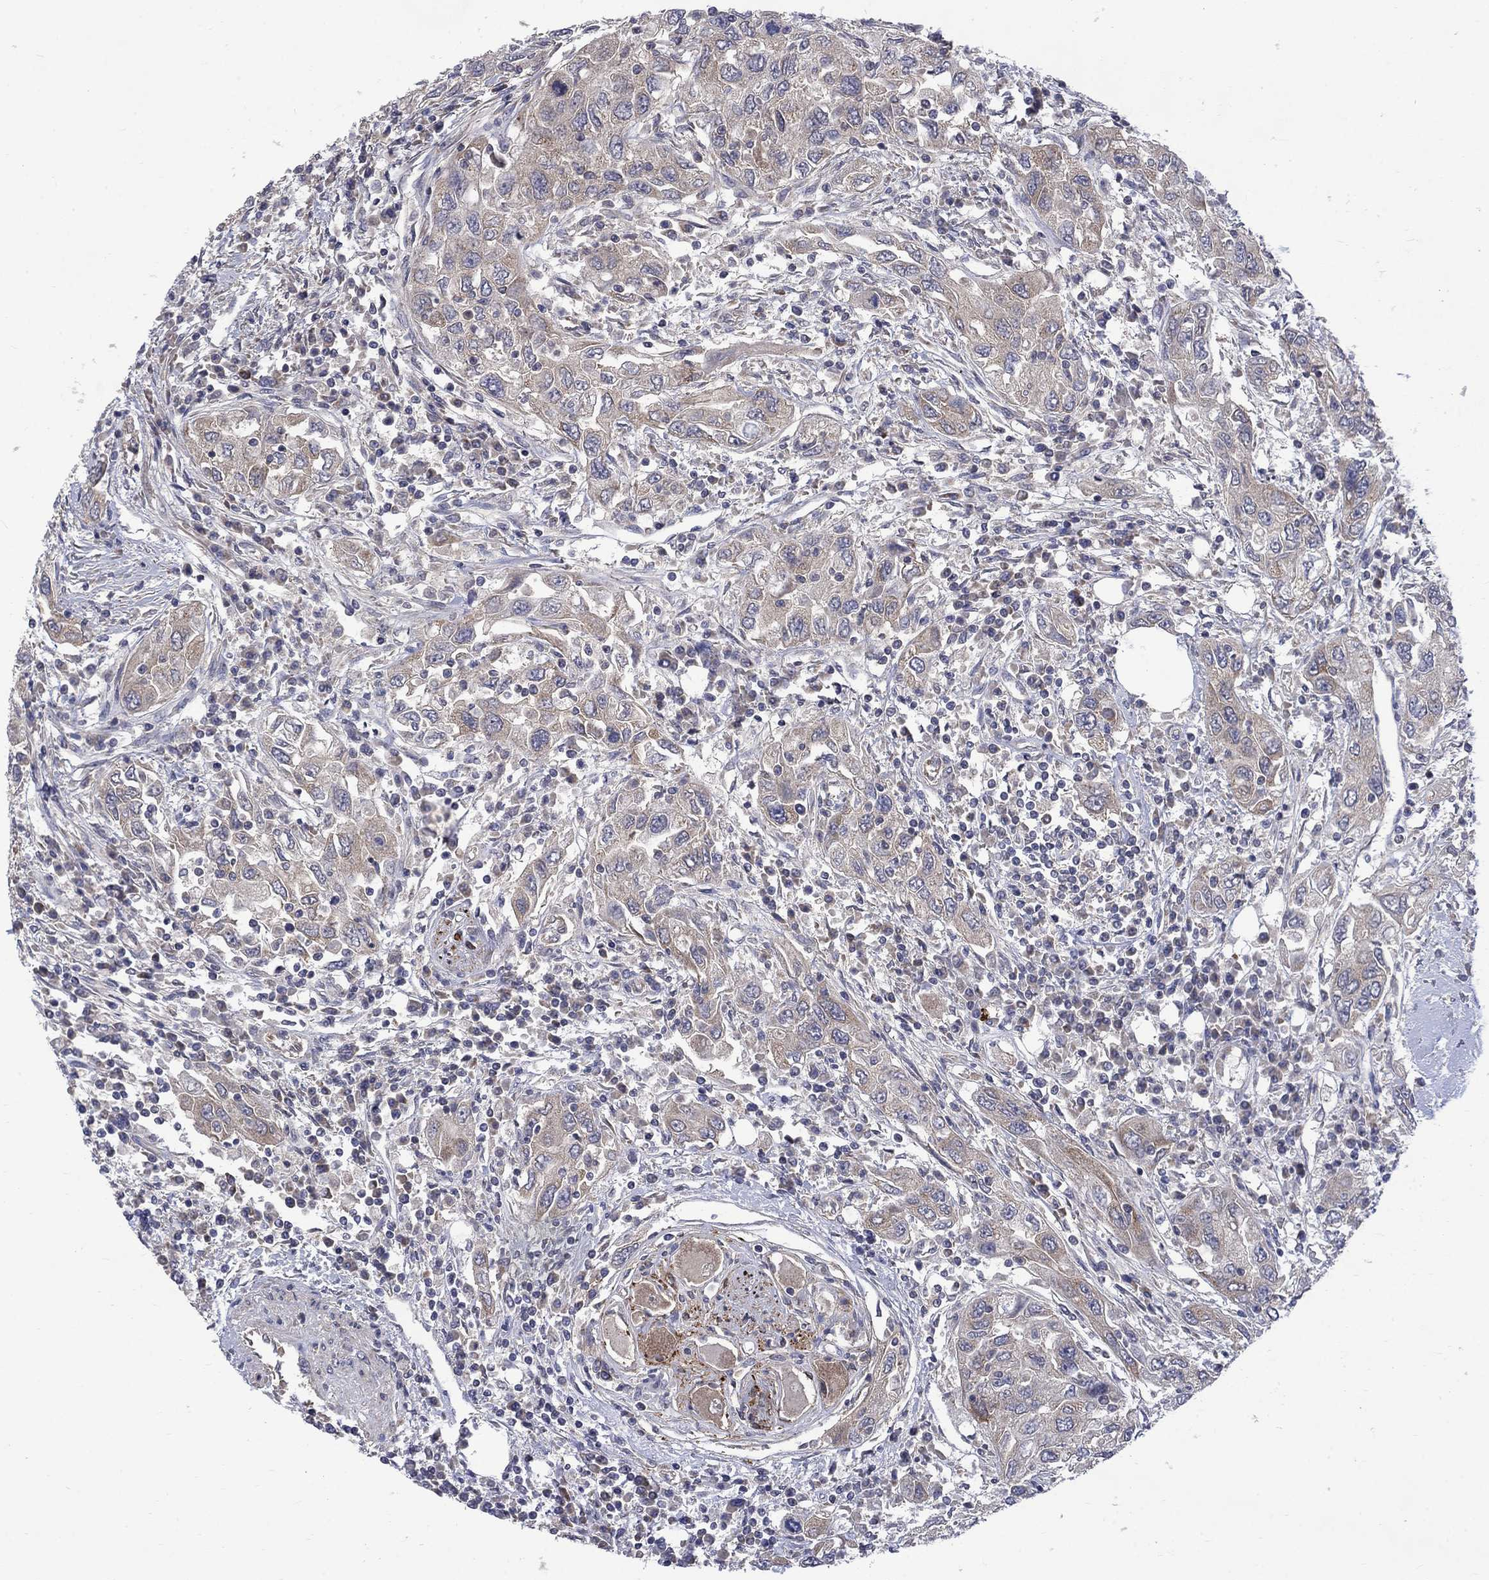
{"staining": {"intensity": "weak", "quantity": "25%-75%", "location": "cytoplasmic/membranous"}, "tissue": "urothelial cancer", "cell_type": "Tumor cells", "image_type": "cancer", "snomed": [{"axis": "morphology", "description": "Urothelial carcinoma, High grade"}, {"axis": "topography", "description": "Urinary bladder"}], "caption": "There is low levels of weak cytoplasmic/membranous positivity in tumor cells of urothelial carcinoma (high-grade), as demonstrated by immunohistochemical staining (brown color).", "gene": "HSPA12A", "patient": {"sex": "male", "age": 76}}